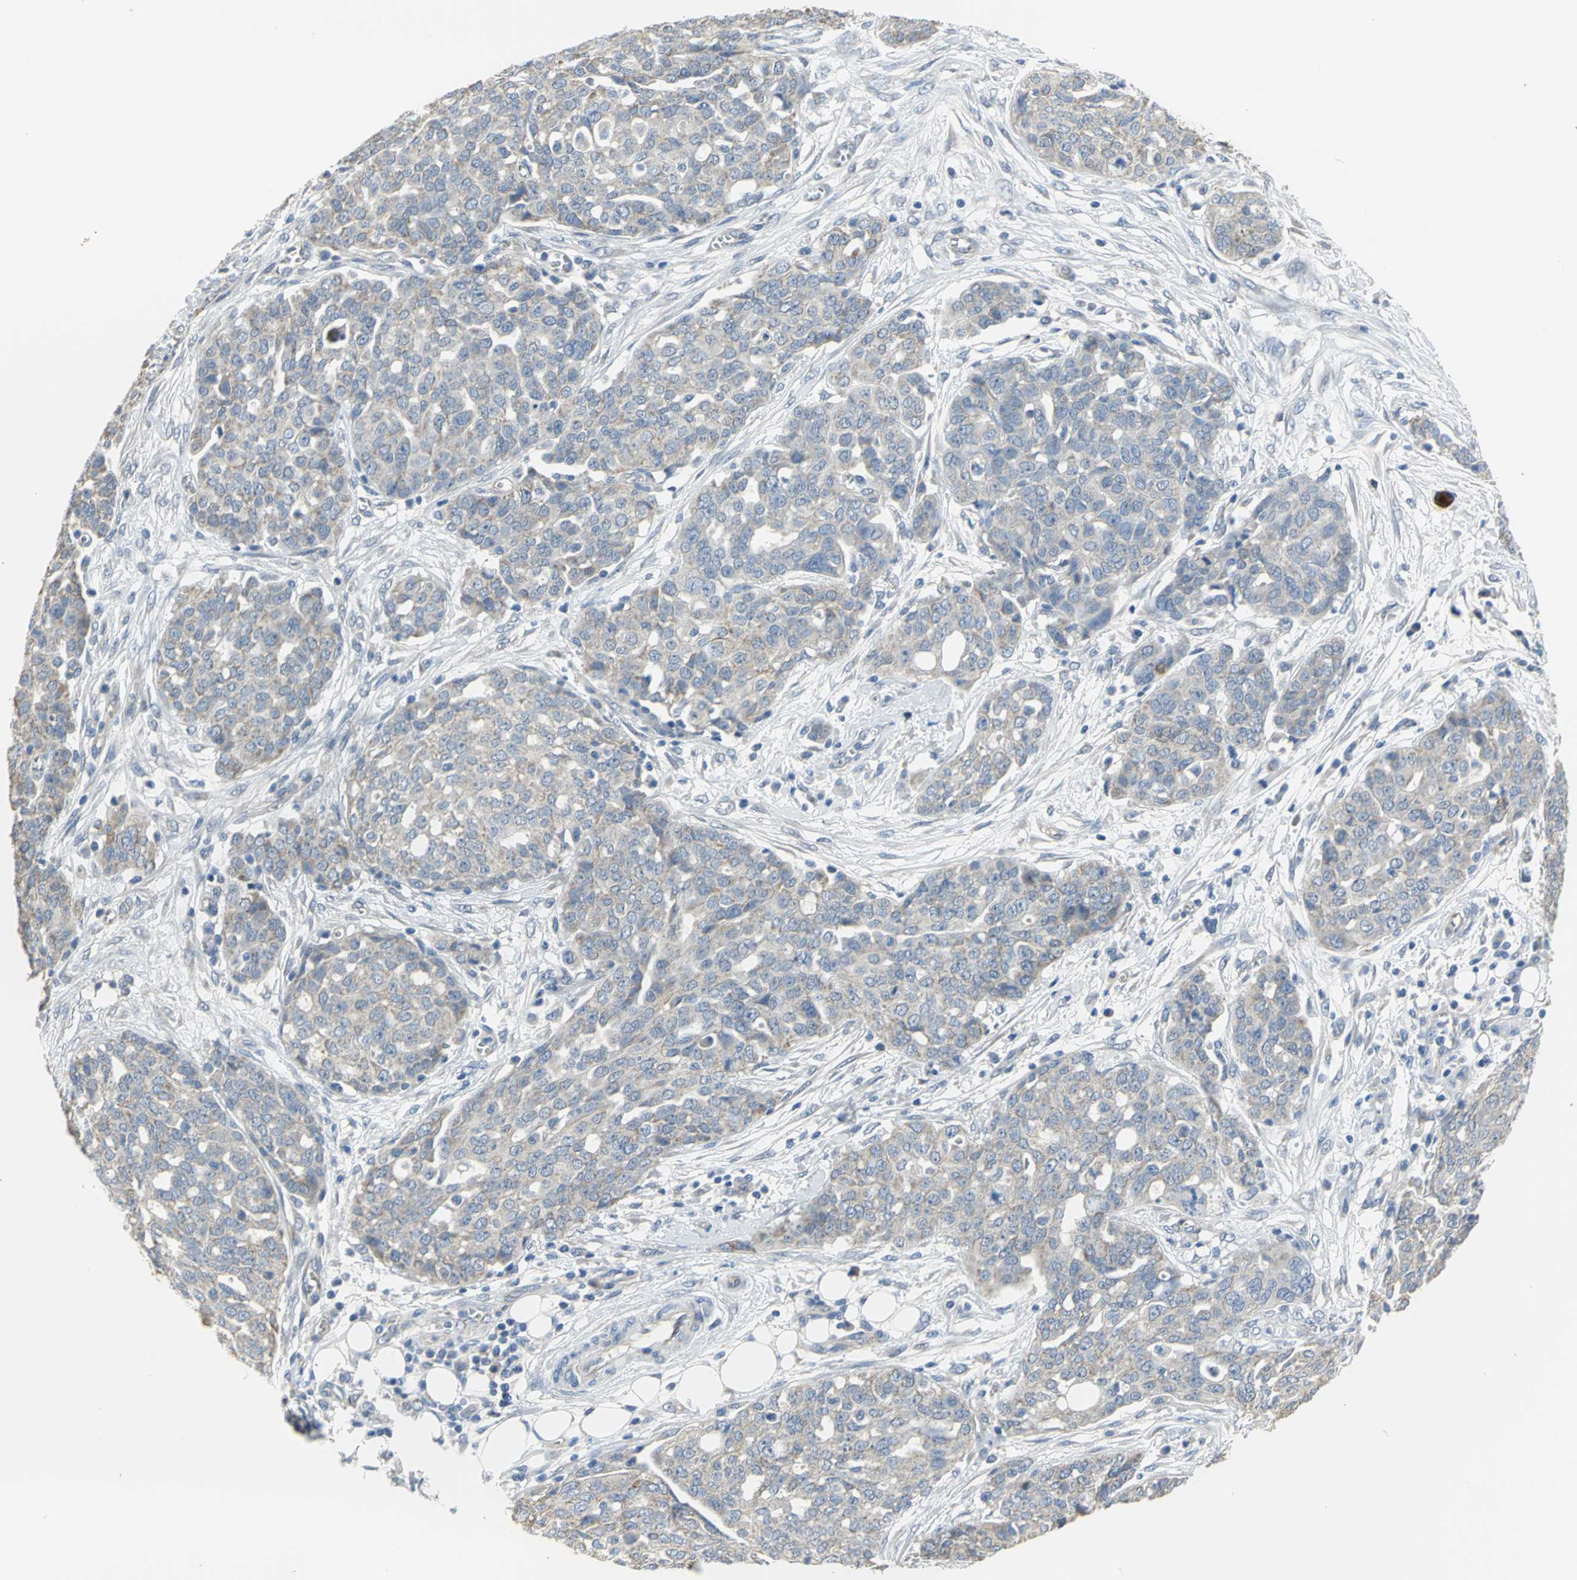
{"staining": {"intensity": "negative", "quantity": "none", "location": "none"}, "tissue": "ovarian cancer", "cell_type": "Tumor cells", "image_type": "cancer", "snomed": [{"axis": "morphology", "description": "Cystadenocarcinoma, serous, NOS"}, {"axis": "topography", "description": "Soft tissue"}, {"axis": "topography", "description": "Ovary"}], "caption": "Tumor cells are negative for protein expression in human ovarian cancer (serous cystadenocarcinoma).", "gene": "HTR1F", "patient": {"sex": "female", "age": 57}}